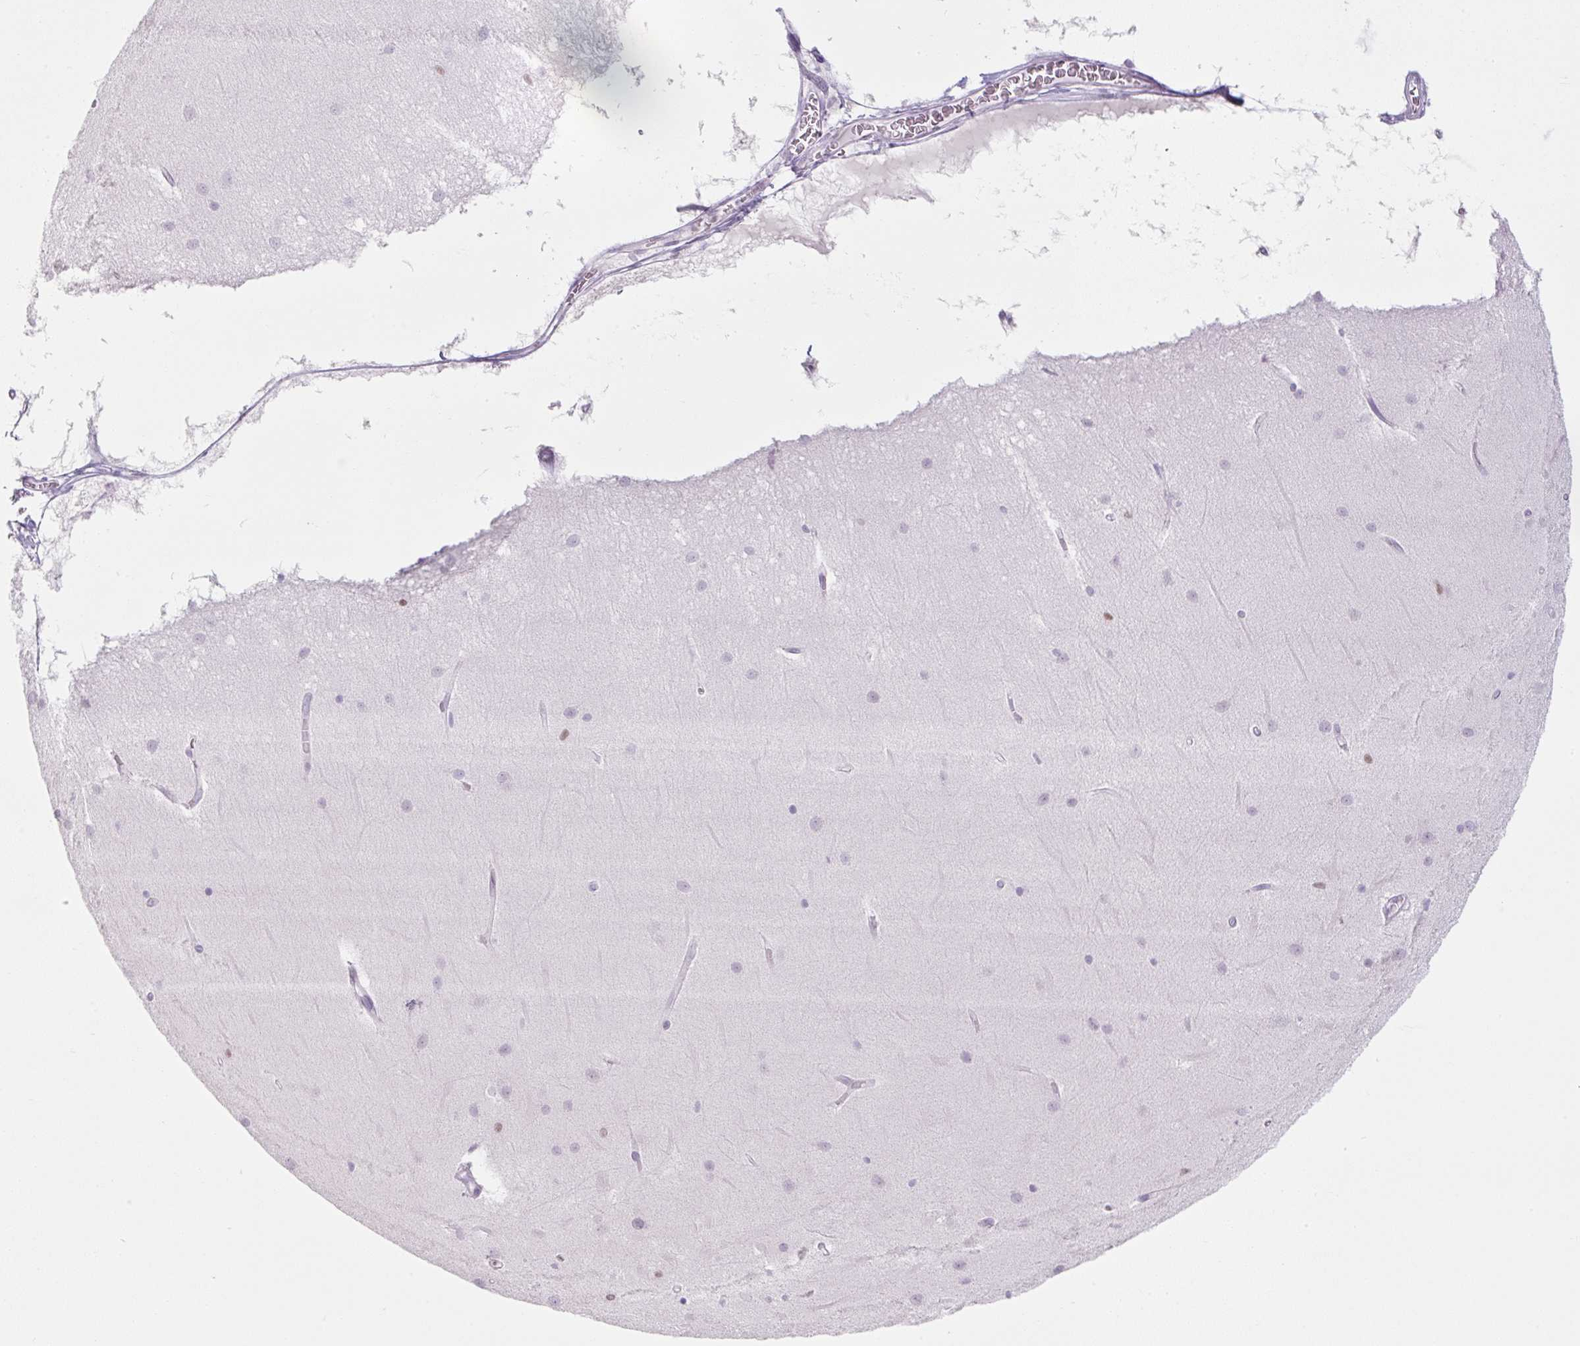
{"staining": {"intensity": "negative", "quantity": "none", "location": "none"}, "tissue": "cerebellum", "cell_type": "Cells in granular layer", "image_type": "normal", "snomed": [{"axis": "morphology", "description": "Normal tissue, NOS"}, {"axis": "topography", "description": "Cerebellum"}], "caption": "Human cerebellum stained for a protein using immunohistochemistry (IHC) reveals no positivity in cells in granular layer.", "gene": "TLE3", "patient": {"sex": "female", "age": 54}}